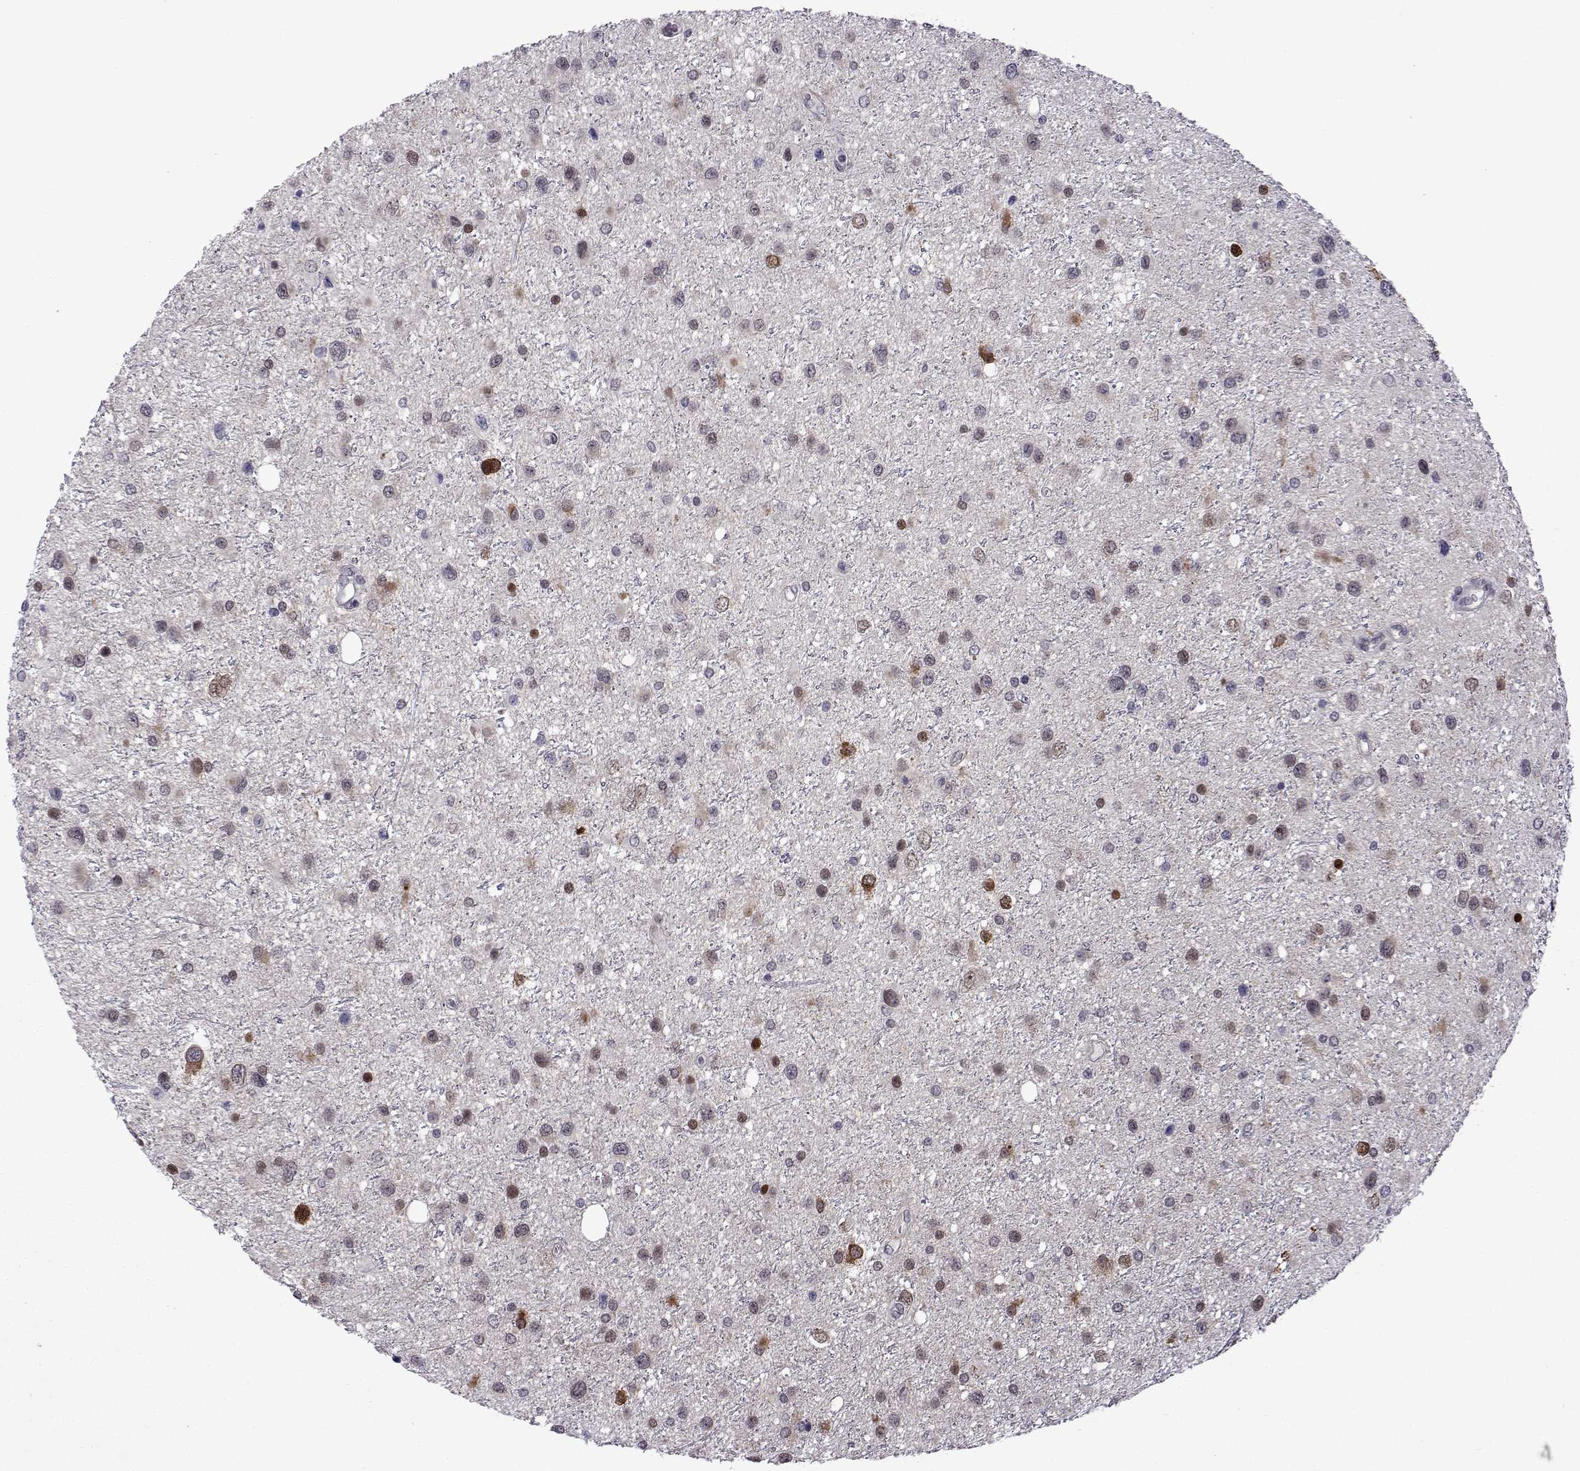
{"staining": {"intensity": "moderate", "quantity": "<25%", "location": "nuclear"}, "tissue": "glioma", "cell_type": "Tumor cells", "image_type": "cancer", "snomed": [{"axis": "morphology", "description": "Glioma, malignant, Low grade"}, {"axis": "topography", "description": "Brain"}], "caption": "The histopathology image exhibits immunohistochemical staining of glioma. There is moderate nuclear staining is identified in approximately <25% of tumor cells.", "gene": "EFCAB3", "patient": {"sex": "female", "age": 32}}